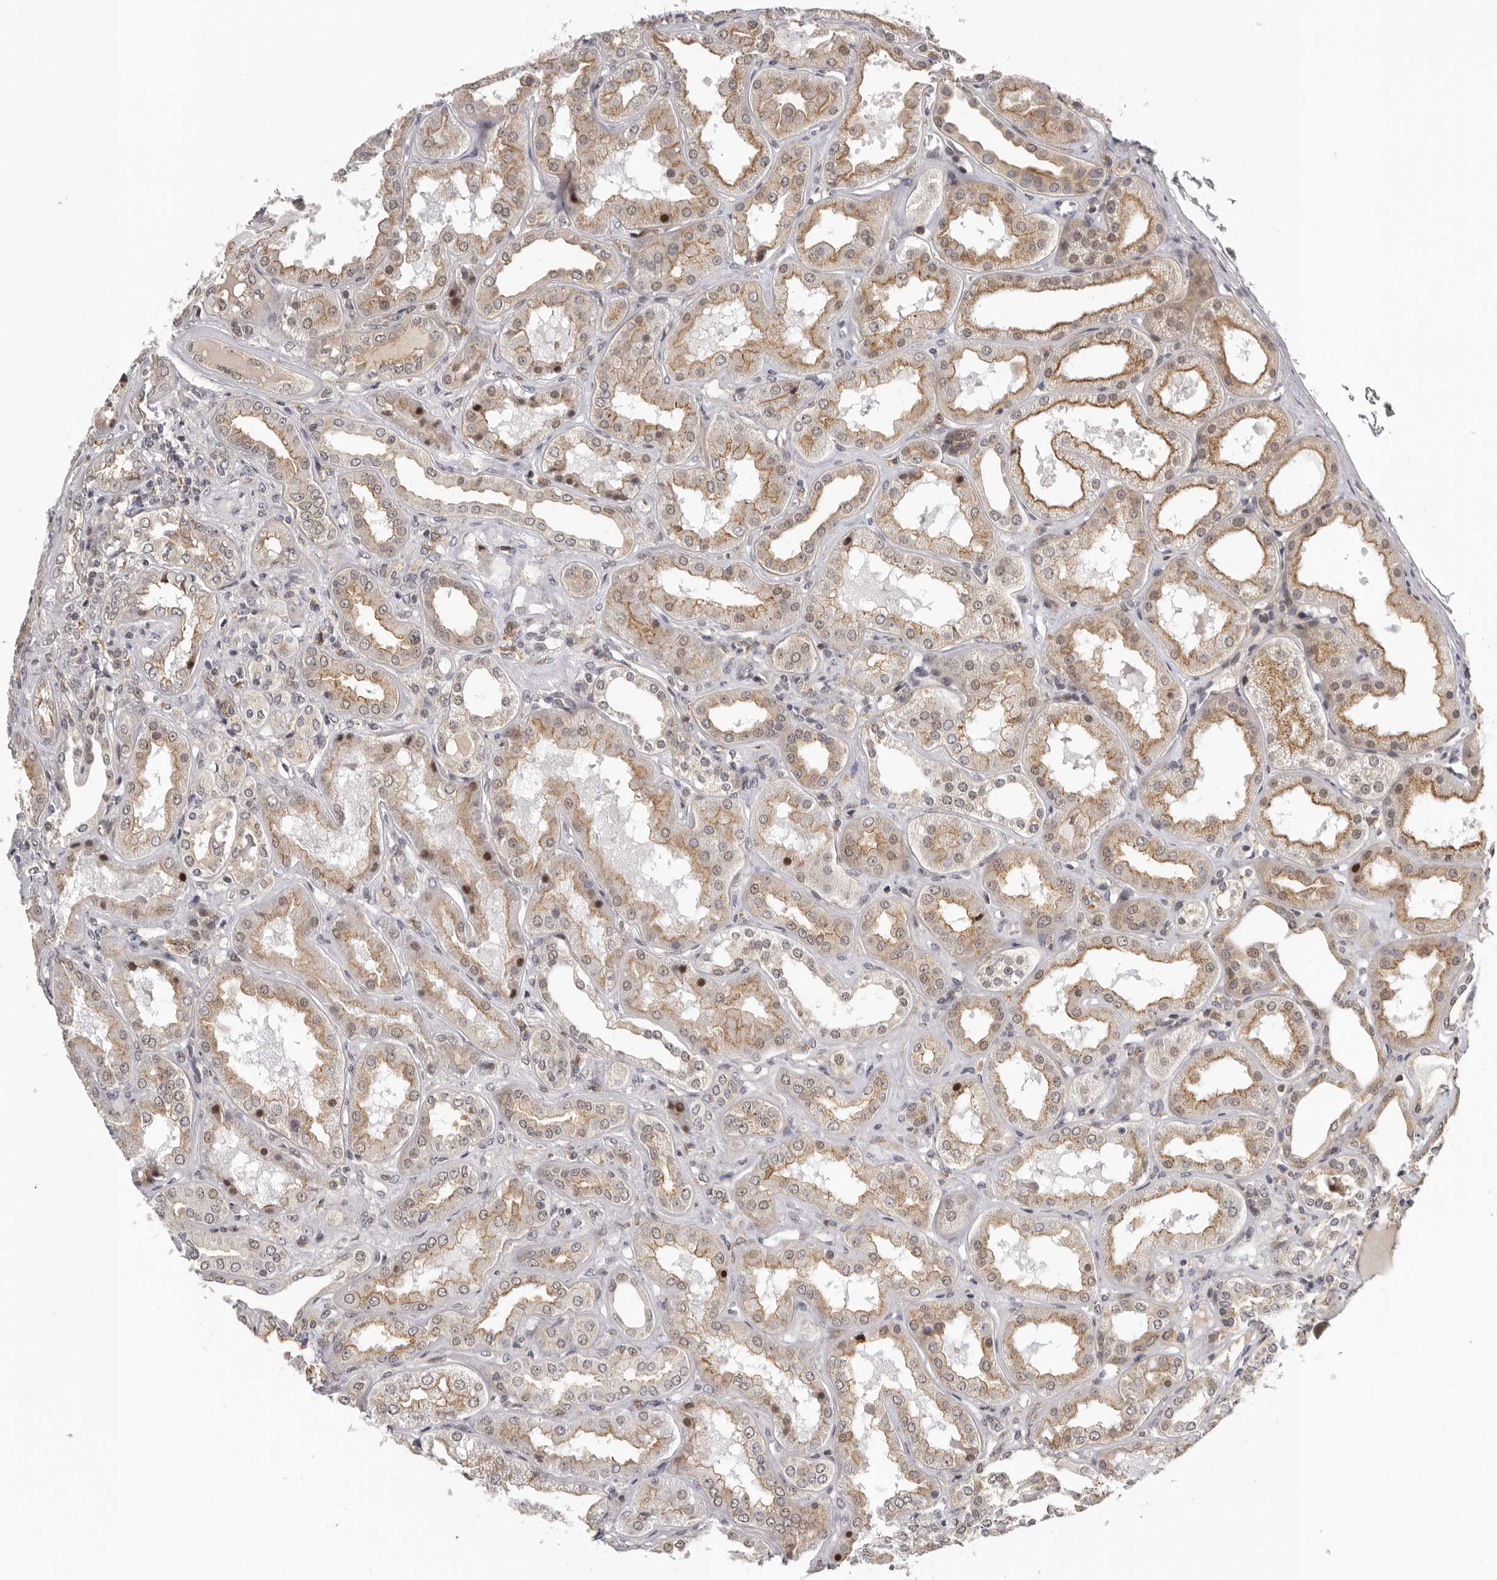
{"staining": {"intensity": "negative", "quantity": "none", "location": "none"}, "tissue": "kidney", "cell_type": "Cells in glomeruli", "image_type": "normal", "snomed": [{"axis": "morphology", "description": "Normal tissue, NOS"}, {"axis": "topography", "description": "Kidney"}], "caption": "Cells in glomeruli are negative for protein expression in benign human kidney. Nuclei are stained in blue.", "gene": "KIF2B", "patient": {"sex": "female", "age": 56}}